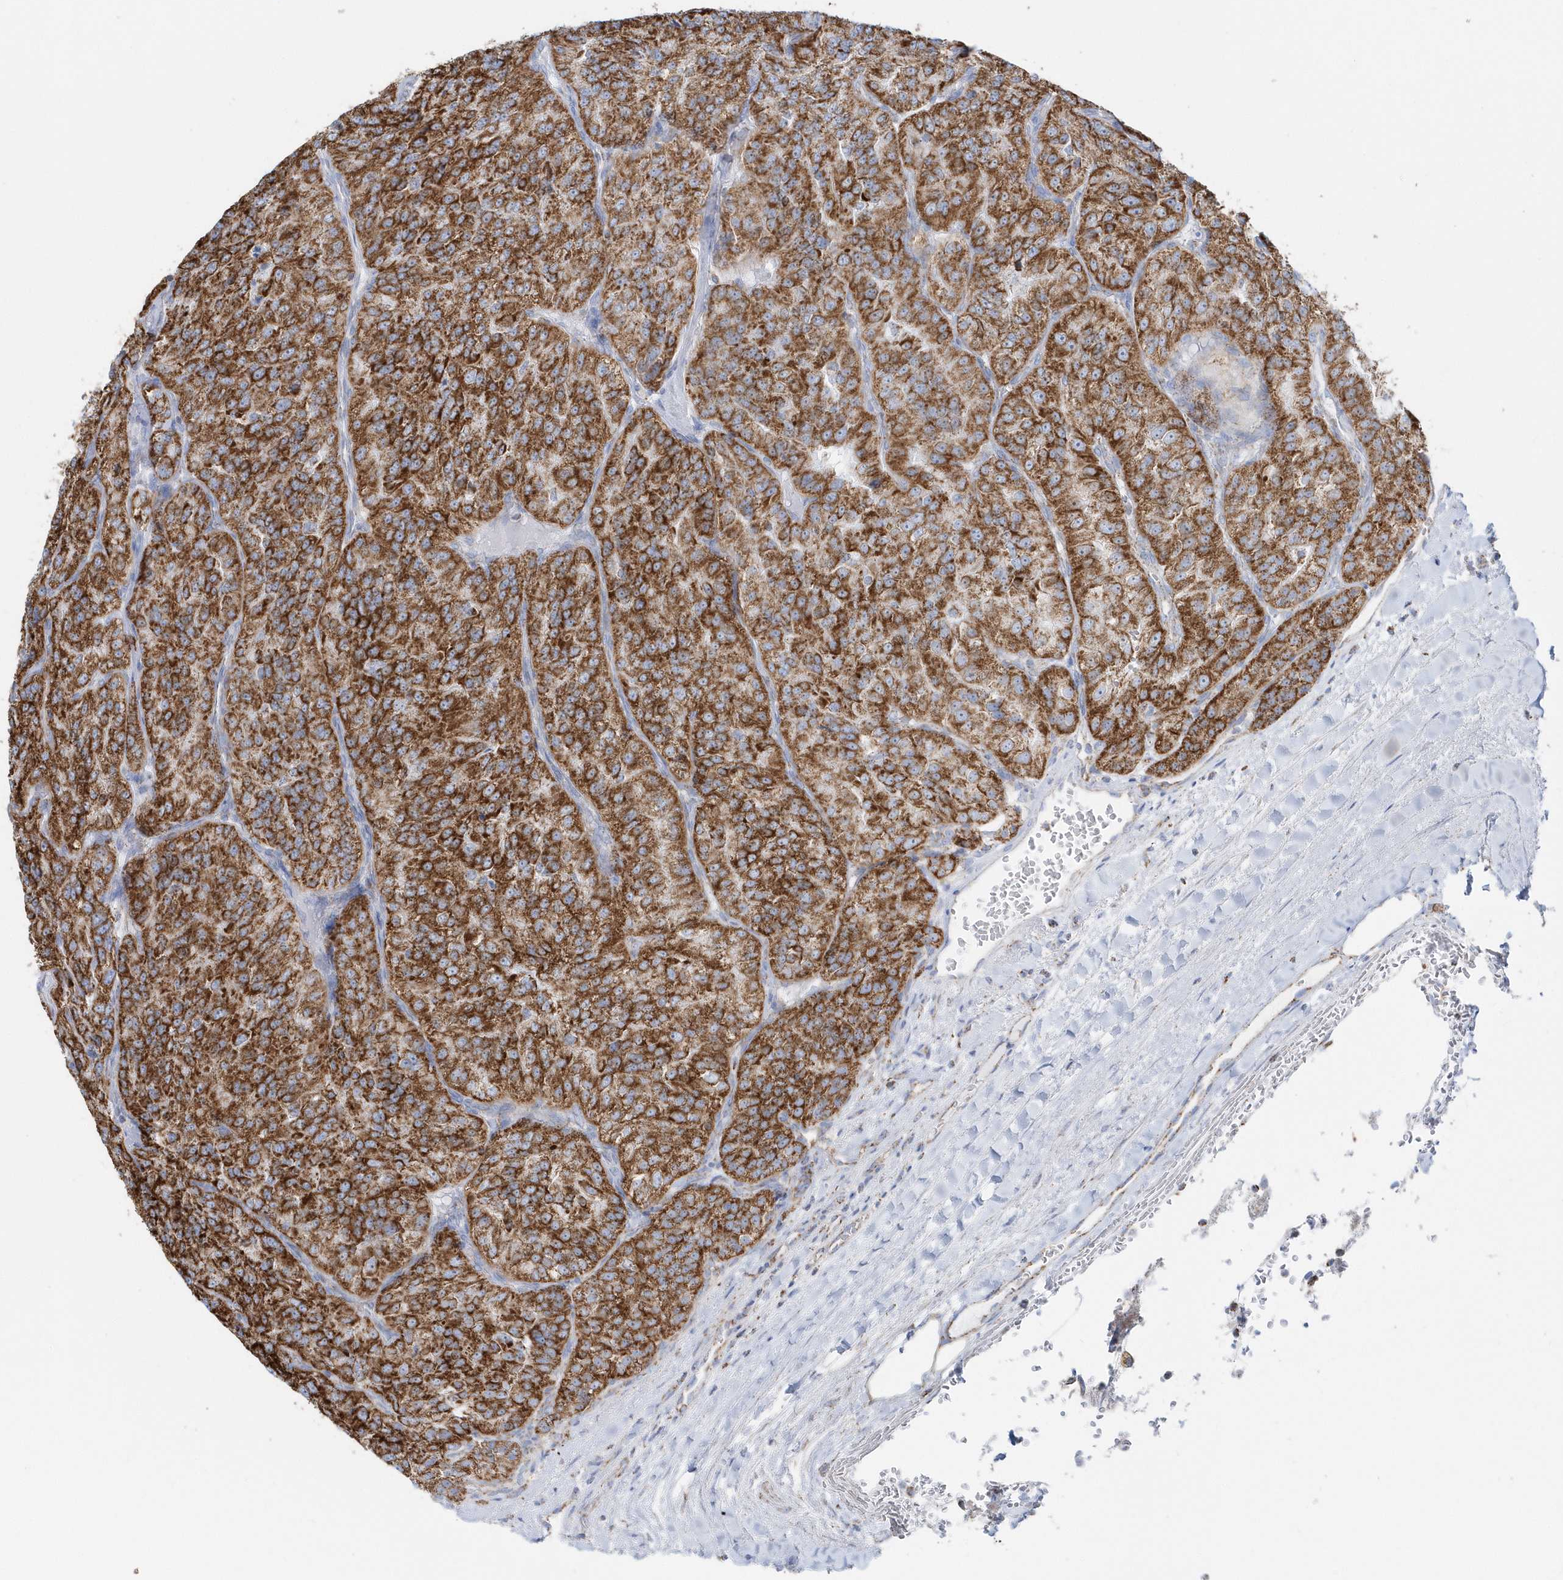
{"staining": {"intensity": "strong", "quantity": ">75%", "location": "cytoplasmic/membranous"}, "tissue": "renal cancer", "cell_type": "Tumor cells", "image_type": "cancer", "snomed": [{"axis": "morphology", "description": "Adenocarcinoma, NOS"}, {"axis": "topography", "description": "Kidney"}], "caption": "IHC of human adenocarcinoma (renal) shows high levels of strong cytoplasmic/membranous positivity in about >75% of tumor cells. (DAB (3,3'-diaminobenzidine) IHC, brown staining for protein, blue staining for nuclei).", "gene": "TMCO6", "patient": {"sex": "female", "age": 63}}